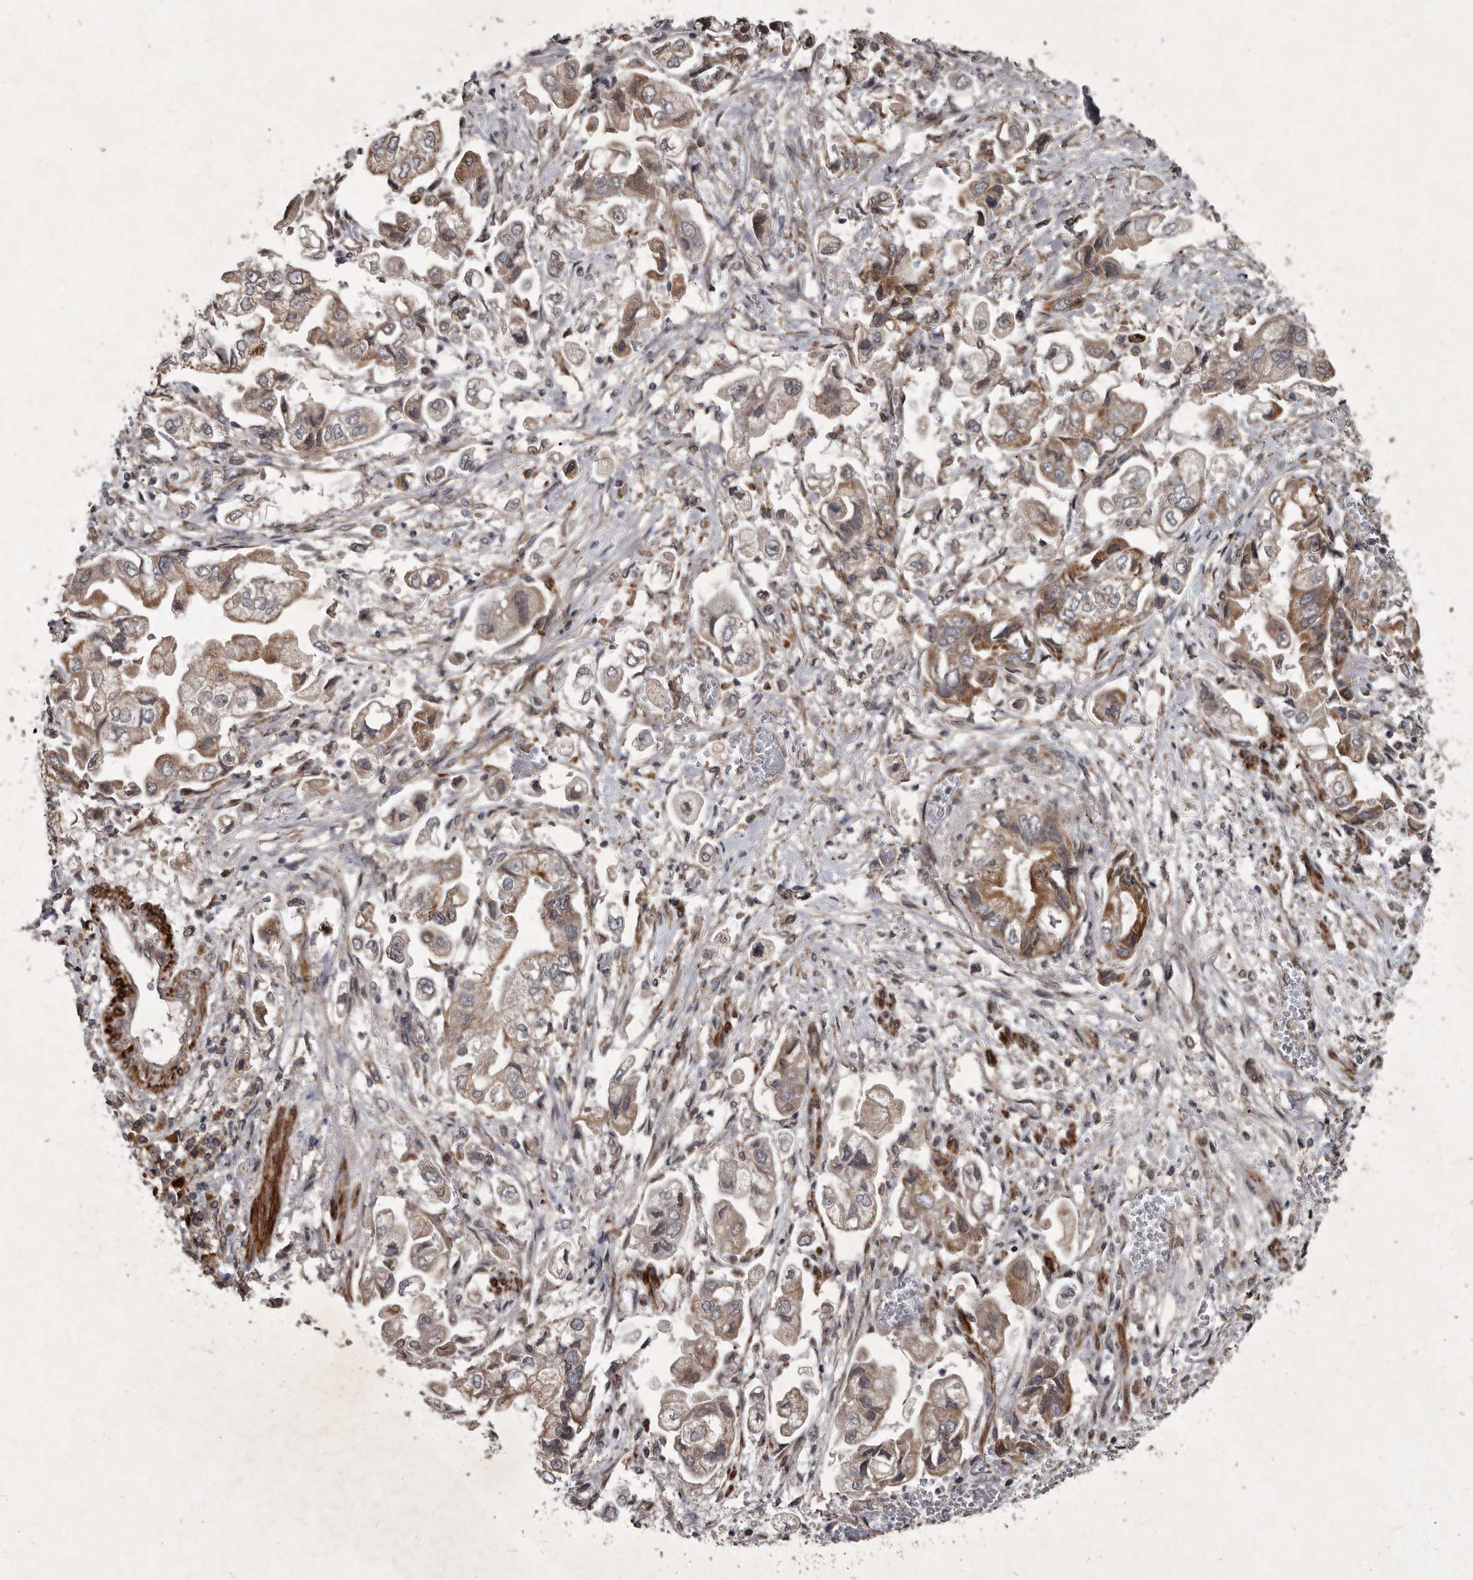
{"staining": {"intensity": "moderate", "quantity": ">75%", "location": "cytoplasmic/membranous"}, "tissue": "stomach cancer", "cell_type": "Tumor cells", "image_type": "cancer", "snomed": [{"axis": "morphology", "description": "Adenocarcinoma, NOS"}, {"axis": "topography", "description": "Stomach"}], "caption": "Brown immunohistochemical staining in human adenocarcinoma (stomach) reveals moderate cytoplasmic/membranous positivity in about >75% of tumor cells.", "gene": "MRPS15", "patient": {"sex": "male", "age": 62}}